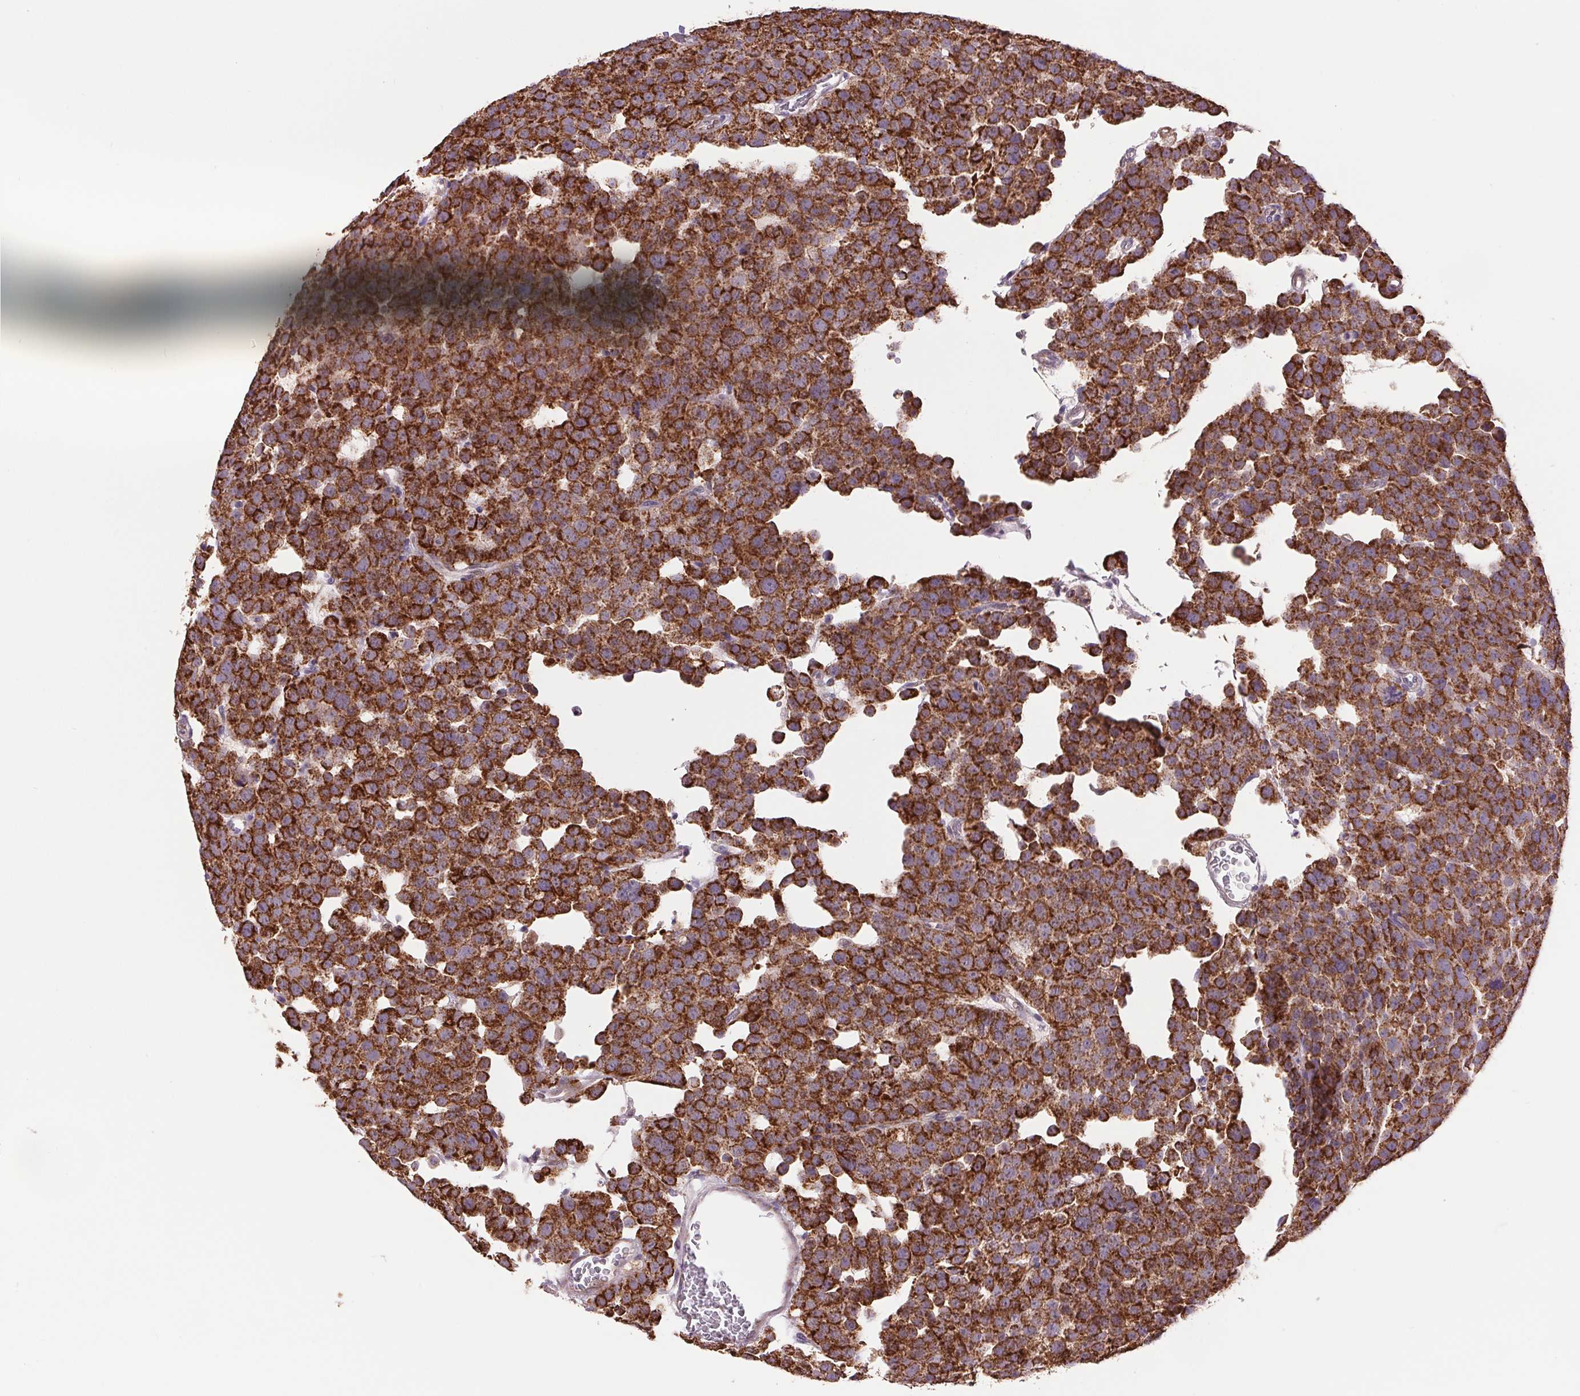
{"staining": {"intensity": "strong", "quantity": ">75%", "location": "cytoplasmic/membranous"}, "tissue": "testis cancer", "cell_type": "Tumor cells", "image_type": "cancer", "snomed": [{"axis": "morphology", "description": "Seminoma, NOS"}, {"axis": "topography", "description": "Testis"}], "caption": "An image showing strong cytoplasmic/membranous positivity in approximately >75% of tumor cells in testis seminoma, as visualized by brown immunohistochemical staining.", "gene": "DGUOK", "patient": {"sex": "male", "age": 71}}